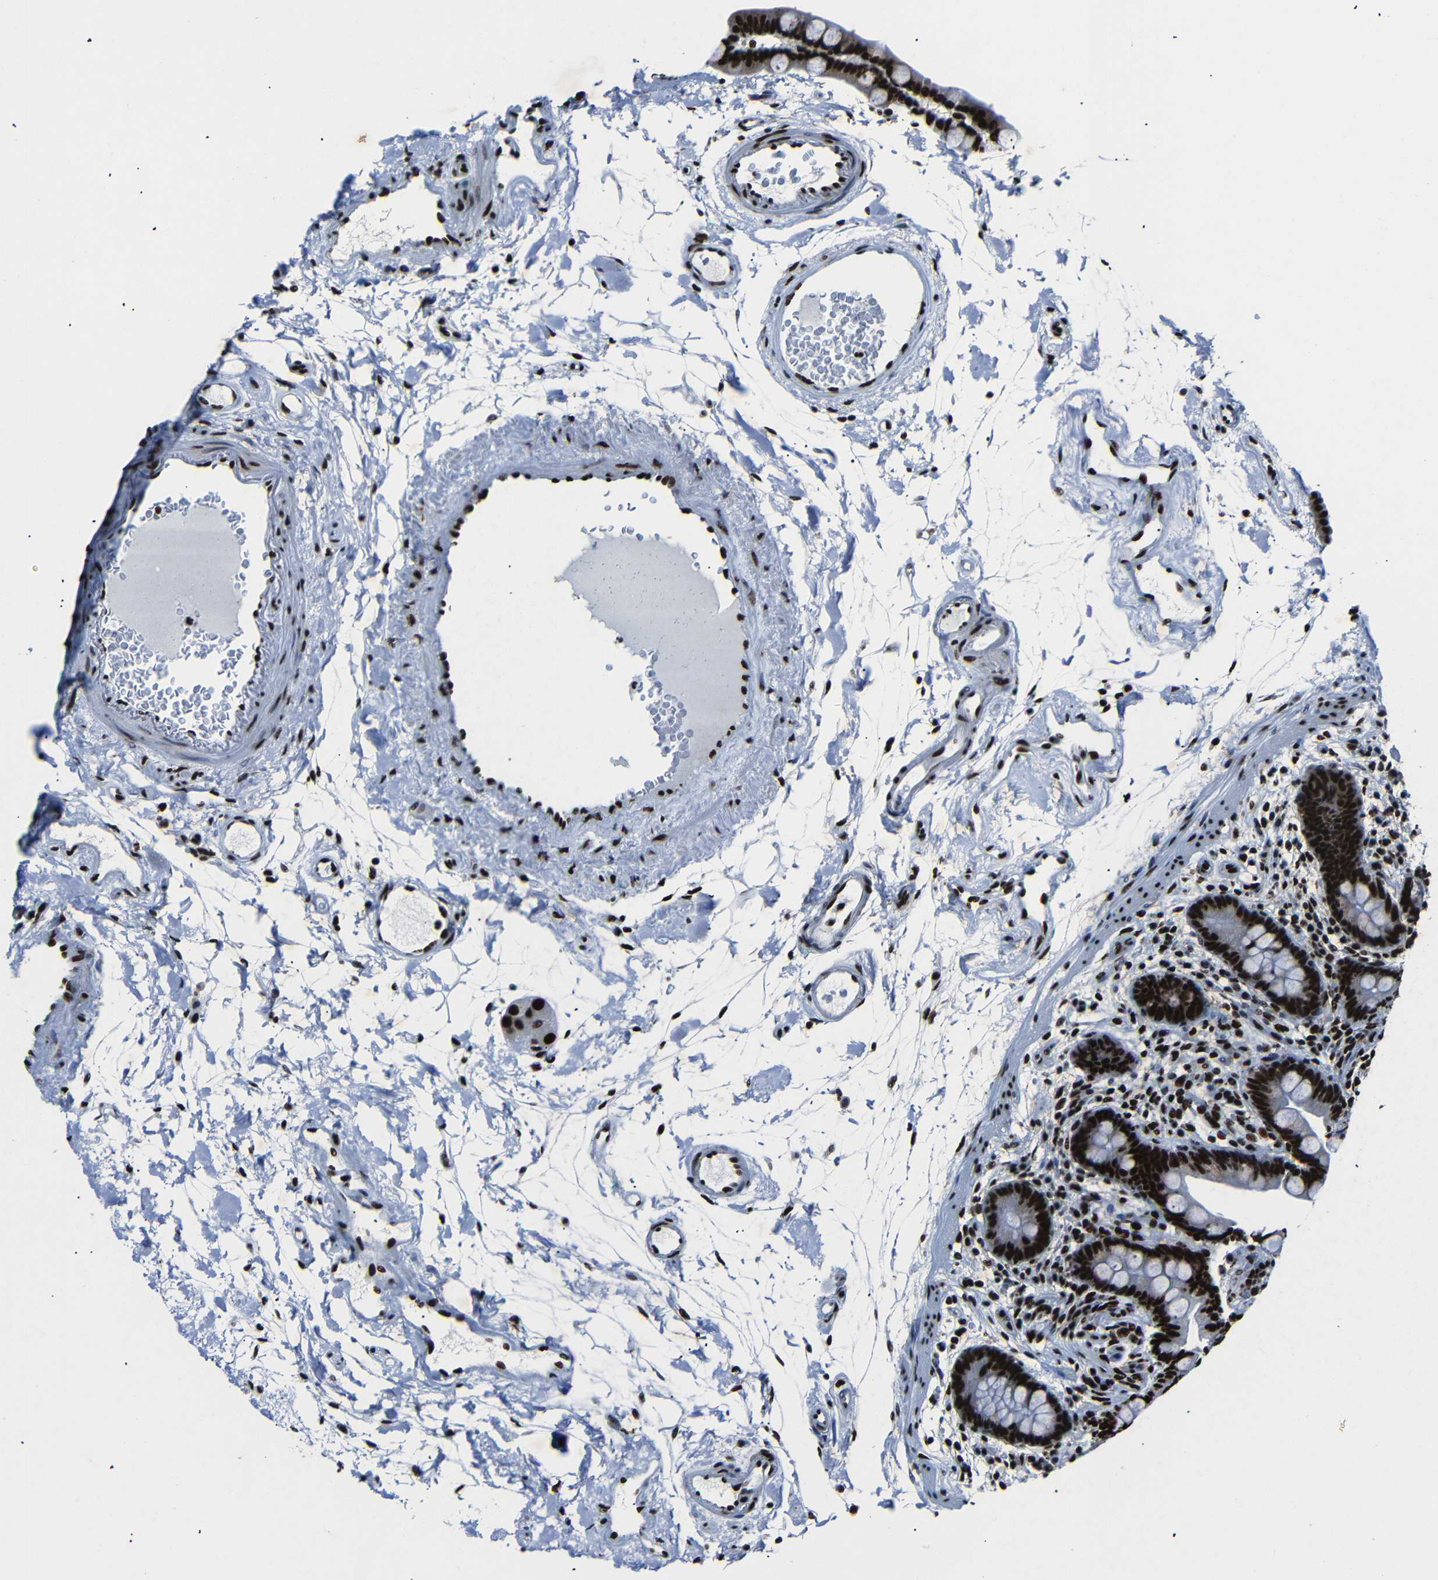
{"staining": {"intensity": "strong", "quantity": ">75%", "location": "nuclear"}, "tissue": "colon", "cell_type": "Endothelial cells", "image_type": "normal", "snomed": [{"axis": "morphology", "description": "Normal tissue, NOS"}, {"axis": "topography", "description": "Colon"}], "caption": "A high-resolution micrograph shows IHC staining of normal colon, which shows strong nuclear expression in about >75% of endothelial cells.", "gene": "SRSF1", "patient": {"sex": "male", "age": 73}}